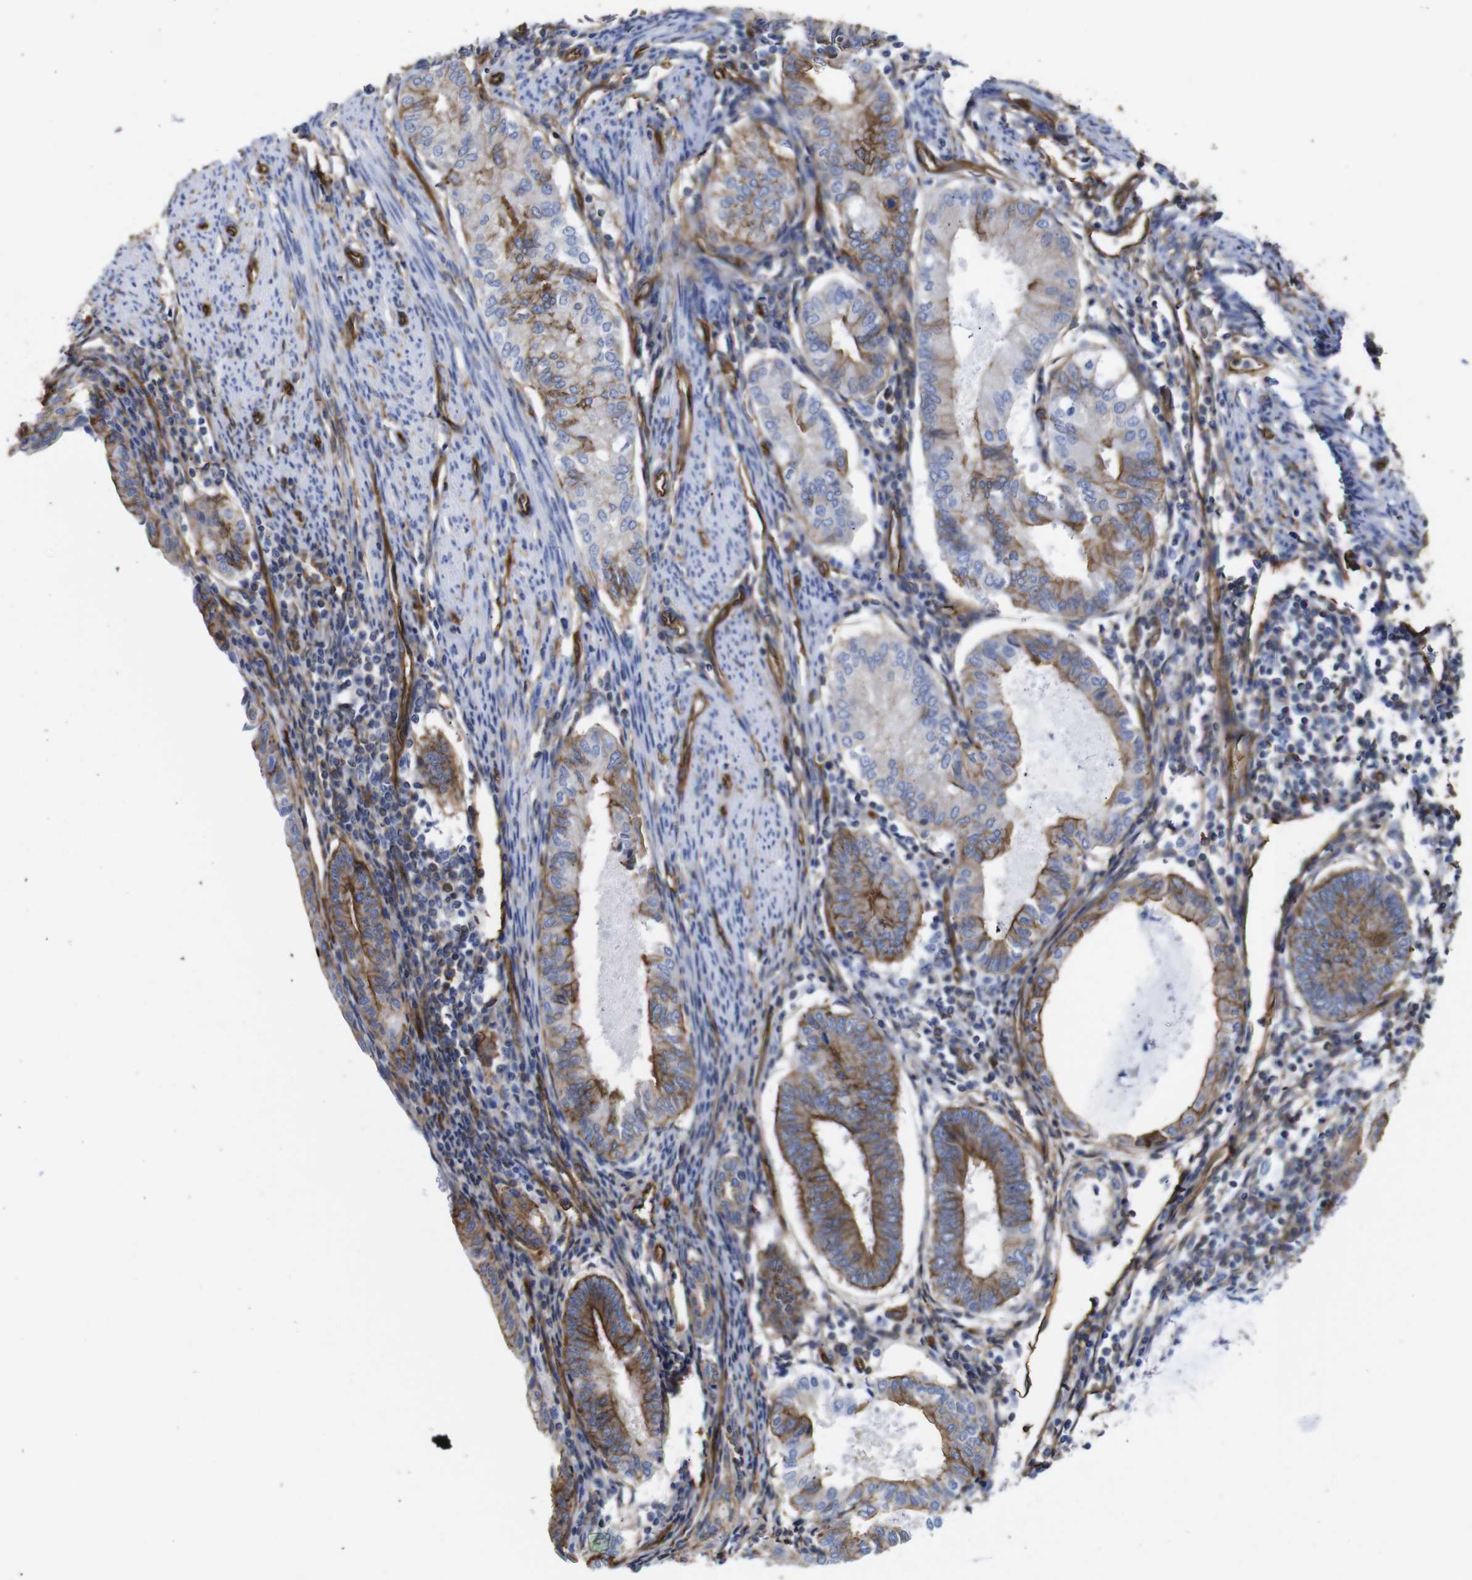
{"staining": {"intensity": "moderate", "quantity": ">75%", "location": "cytoplasmic/membranous"}, "tissue": "endometrial cancer", "cell_type": "Tumor cells", "image_type": "cancer", "snomed": [{"axis": "morphology", "description": "Adenocarcinoma, NOS"}, {"axis": "topography", "description": "Endometrium"}], "caption": "Protein expression analysis of endometrial cancer (adenocarcinoma) reveals moderate cytoplasmic/membranous staining in about >75% of tumor cells.", "gene": "SPTBN1", "patient": {"sex": "female", "age": 86}}